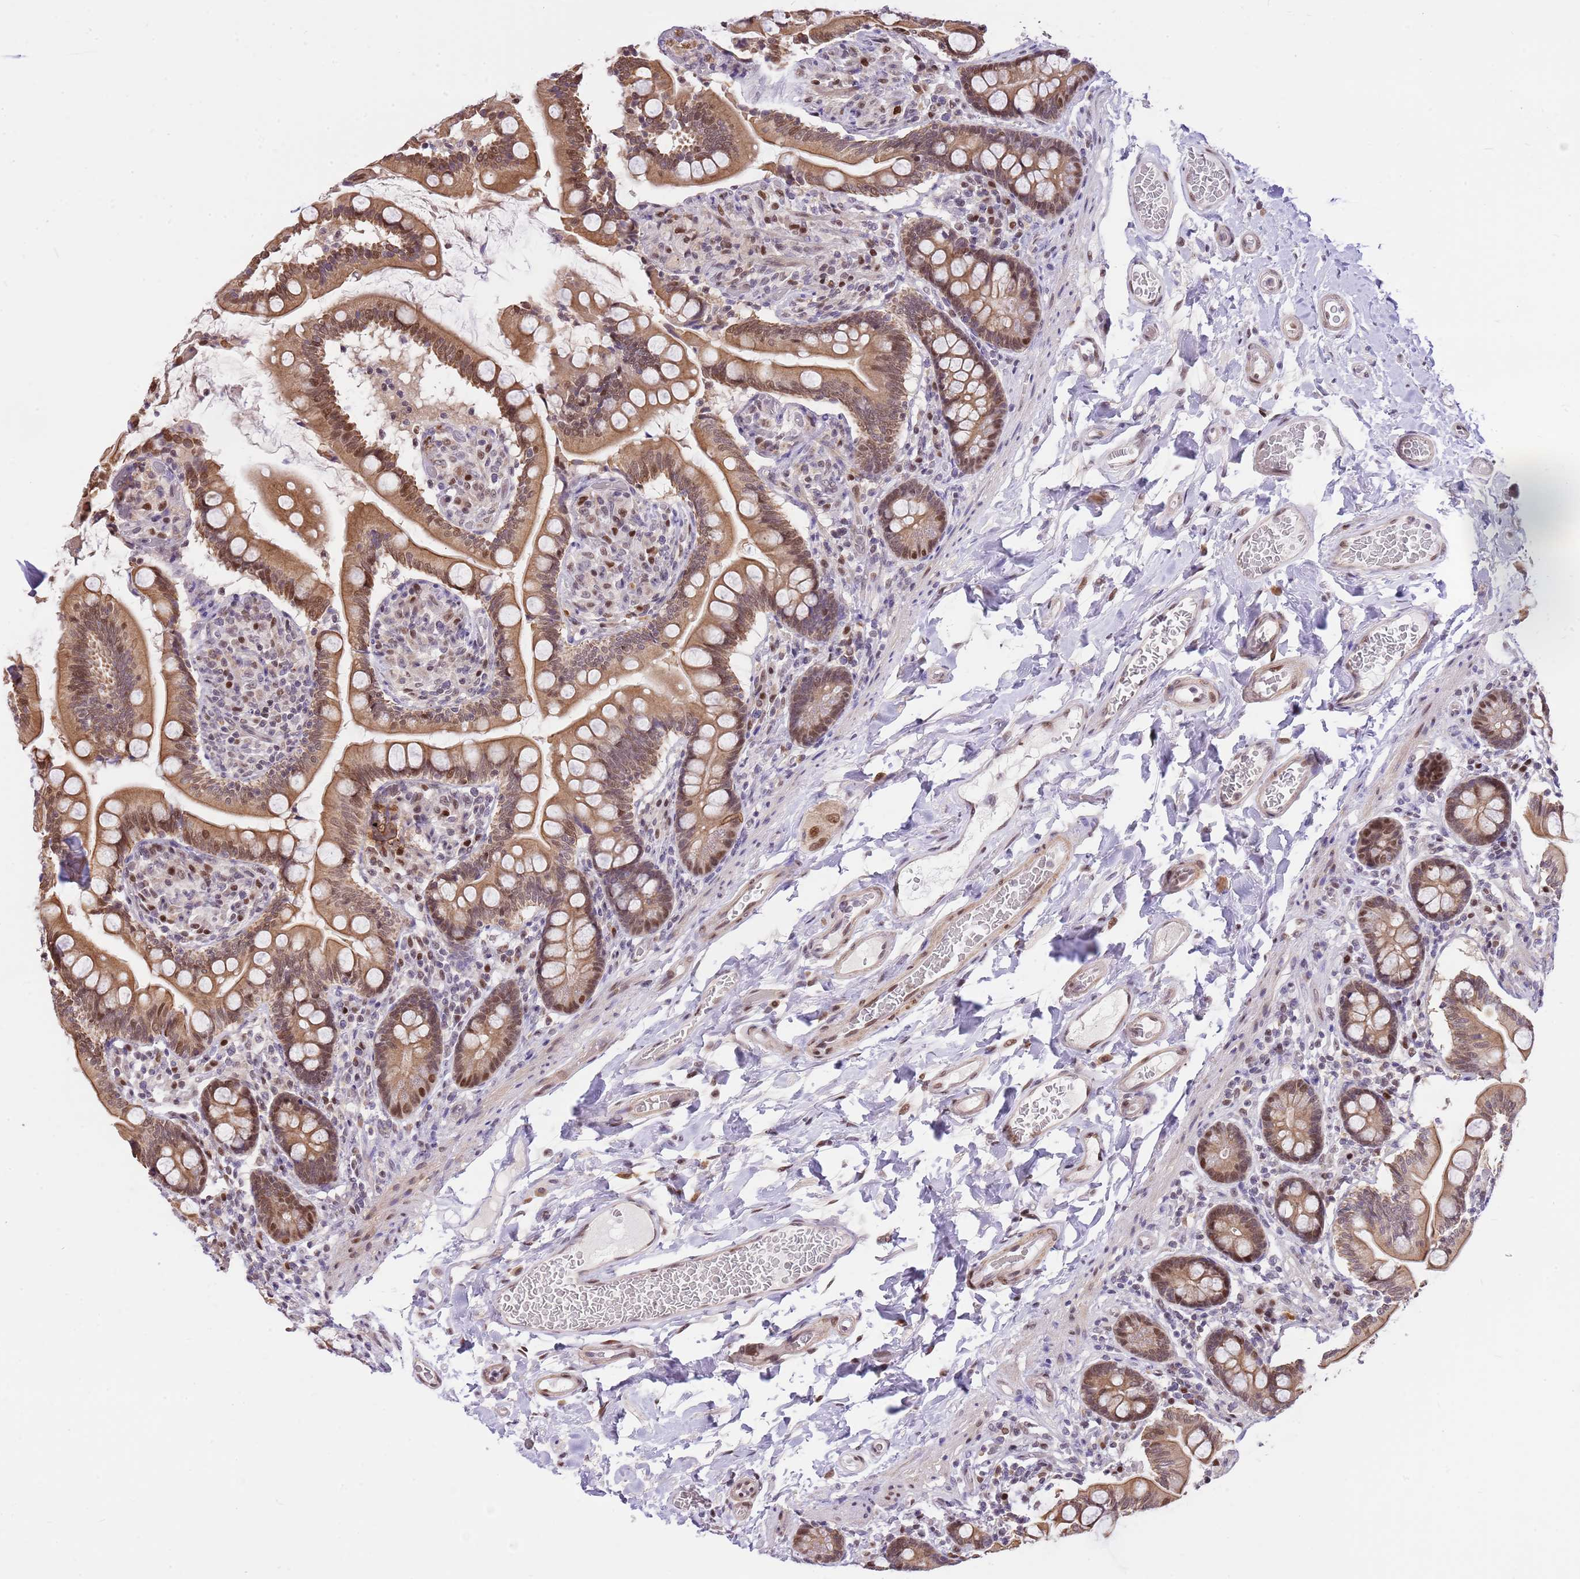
{"staining": {"intensity": "moderate", "quantity": ">75%", "location": "cytoplasmic/membranous,nuclear"}, "tissue": "small intestine", "cell_type": "Glandular cells", "image_type": "normal", "snomed": [{"axis": "morphology", "description": "Normal tissue, NOS"}, {"axis": "topography", "description": "Small intestine"}], "caption": "Immunohistochemistry (IHC) (DAB (3,3'-diaminobenzidine)) staining of unremarkable small intestine reveals moderate cytoplasmic/membranous,nuclear protein staining in approximately >75% of glandular cells. The staining was performed using DAB (3,3'-diaminobenzidine), with brown indicating positive protein expression. Nuclei are stained blue with hematoxylin.", "gene": "RFK", "patient": {"sex": "female", "age": 64}}